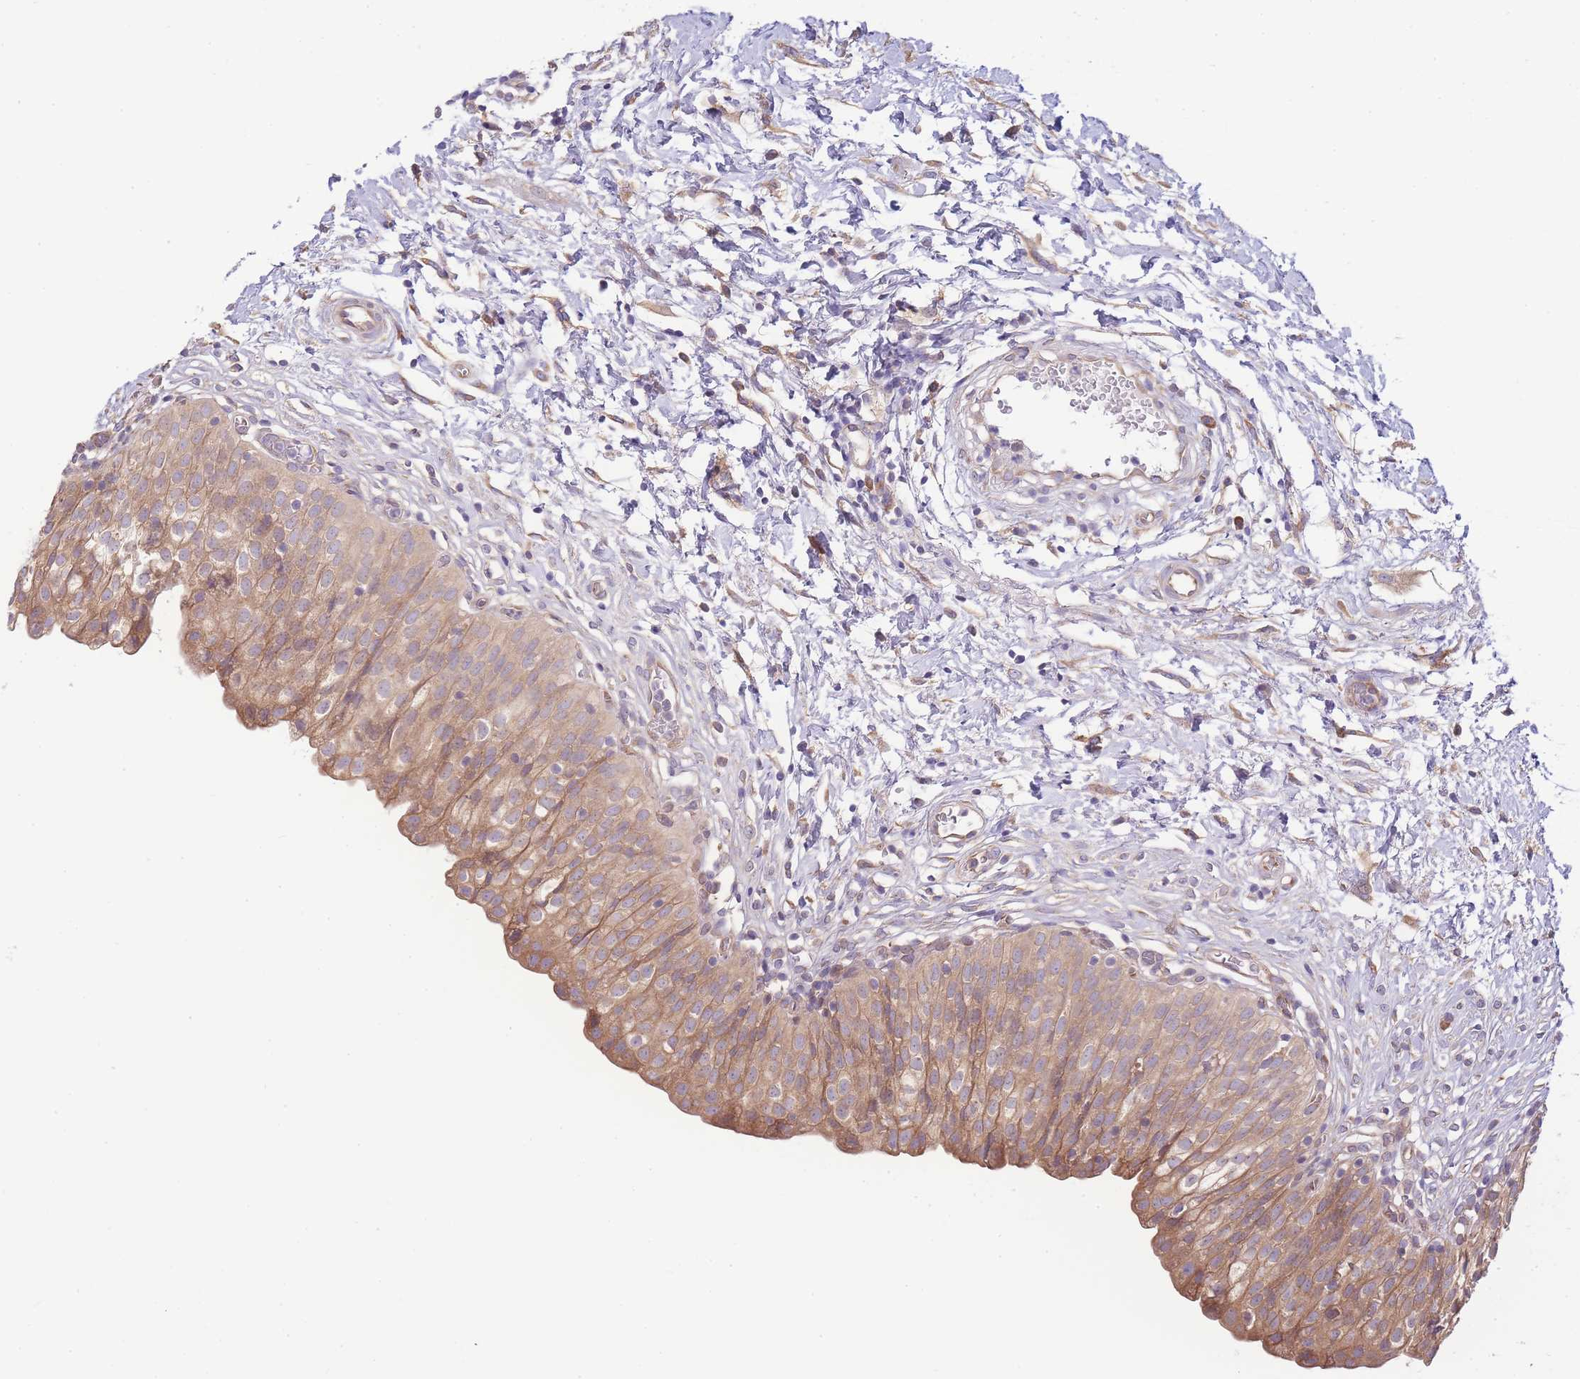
{"staining": {"intensity": "moderate", "quantity": ">75%", "location": "cytoplasmic/membranous"}, "tissue": "urinary bladder", "cell_type": "Urothelial cells", "image_type": "normal", "snomed": [{"axis": "morphology", "description": "Normal tissue, NOS"}, {"axis": "topography", "description": "Urinary bladder"}], "caption": "Brown immunohistochemical staining in normal human urinary bladder shows moderate cytoplasmic/membranous staining in approximately >75% of urothelial cells. The staining was performed using DAB (3,3'-diaminobenzidine), with brown indicating positive protein expression. Nuclei are stained blue with hematoxylin.", "gene": "BEX1", "patient": {"sex": "male", "age": 55}}